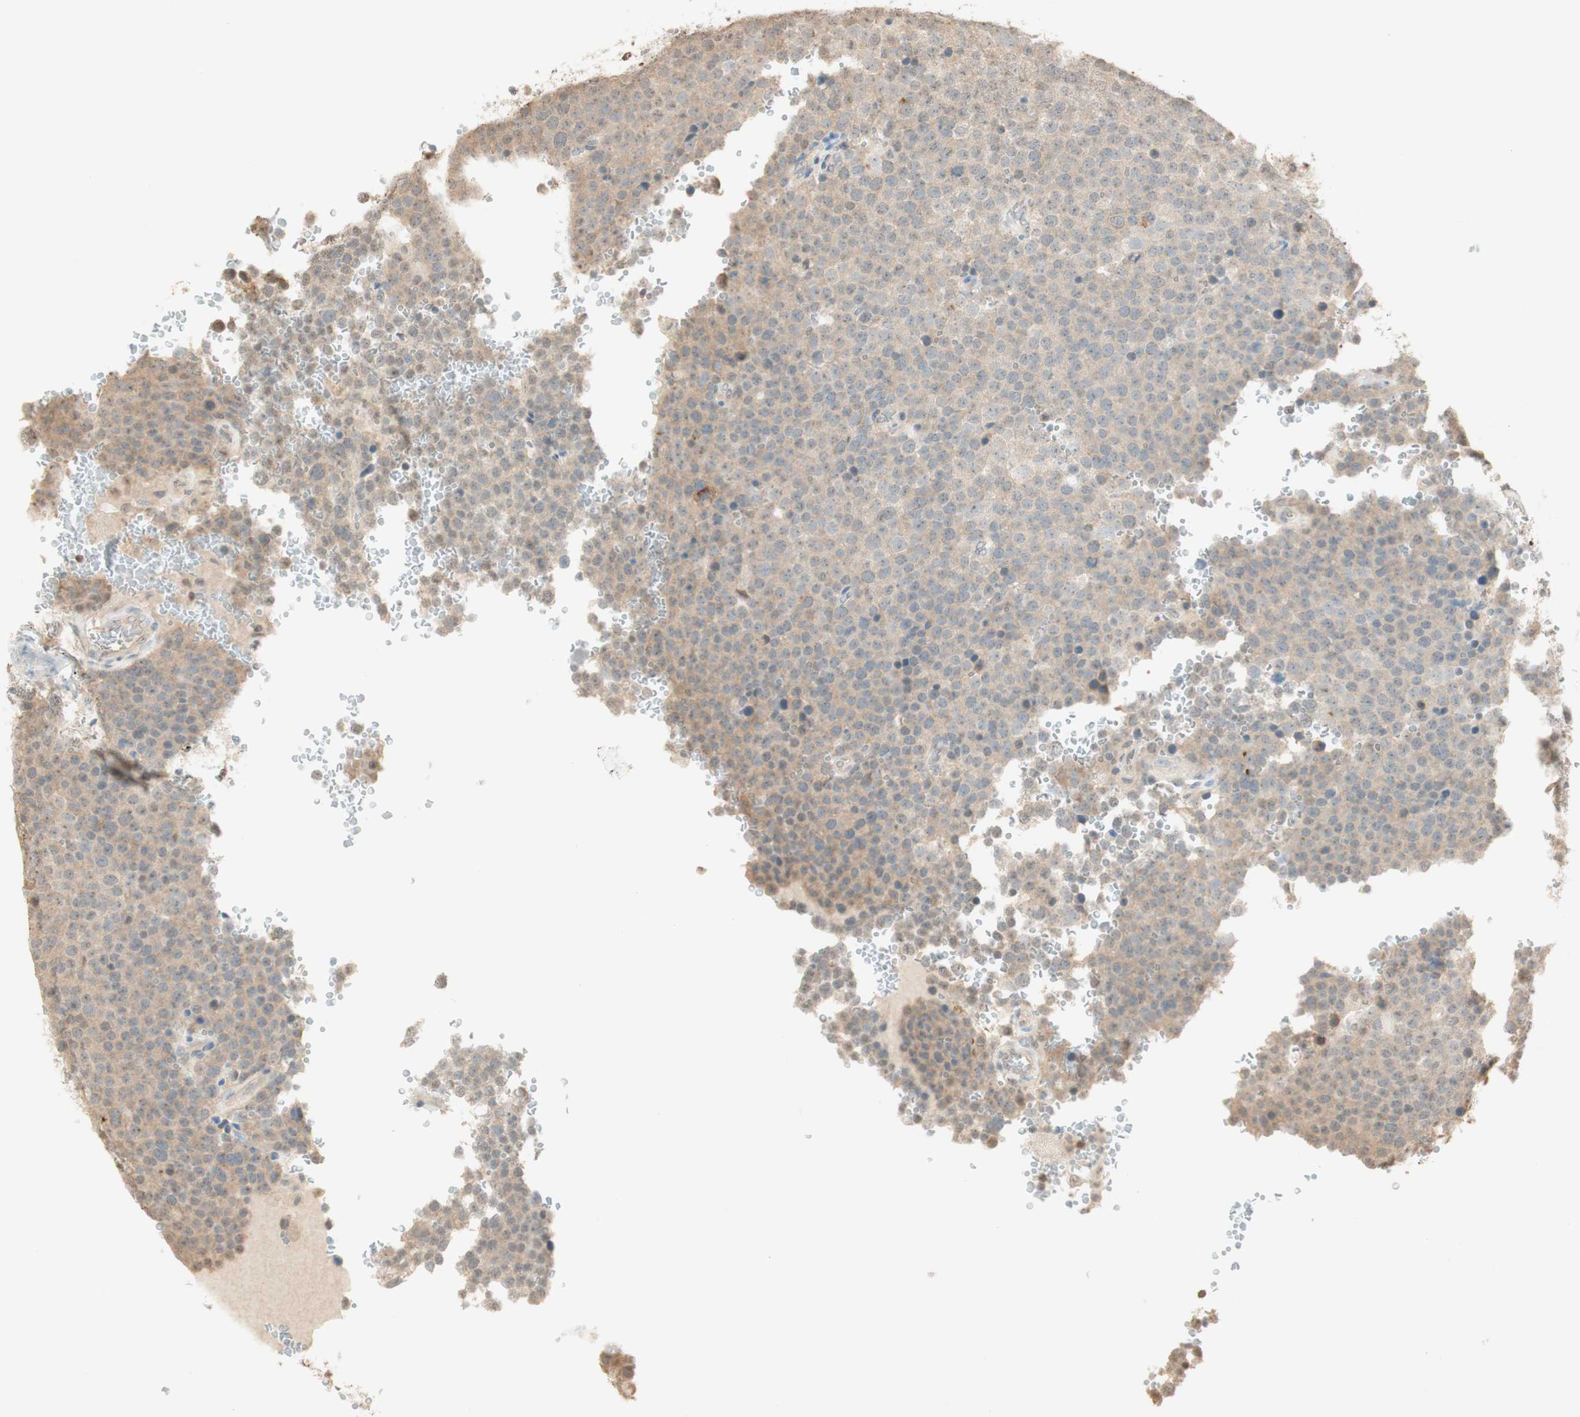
{"staining": {"intensity": "weak", "quantity": ">75%", "location": "cytoplasmic/membranous"}, "tissue": "testis cancer", "cell_type": "Tumor cells", "image_type": "cancer", "snomed": [{"axis": "morphology", "description": "Seminoma, NOS"}, {"axis": "topography", "description": "Testis"}], "caption": "A brown stain labels weak cytoplasmic/membranous staining of a protein in human seminoma (testis) tumor cells. (DAB (3,3'-diaminobenzidine) IHC, brown staining for protein, blue staining for nuclei).", "gene": "SPINT2", "patient": {"sex": "male", "age": 71}}